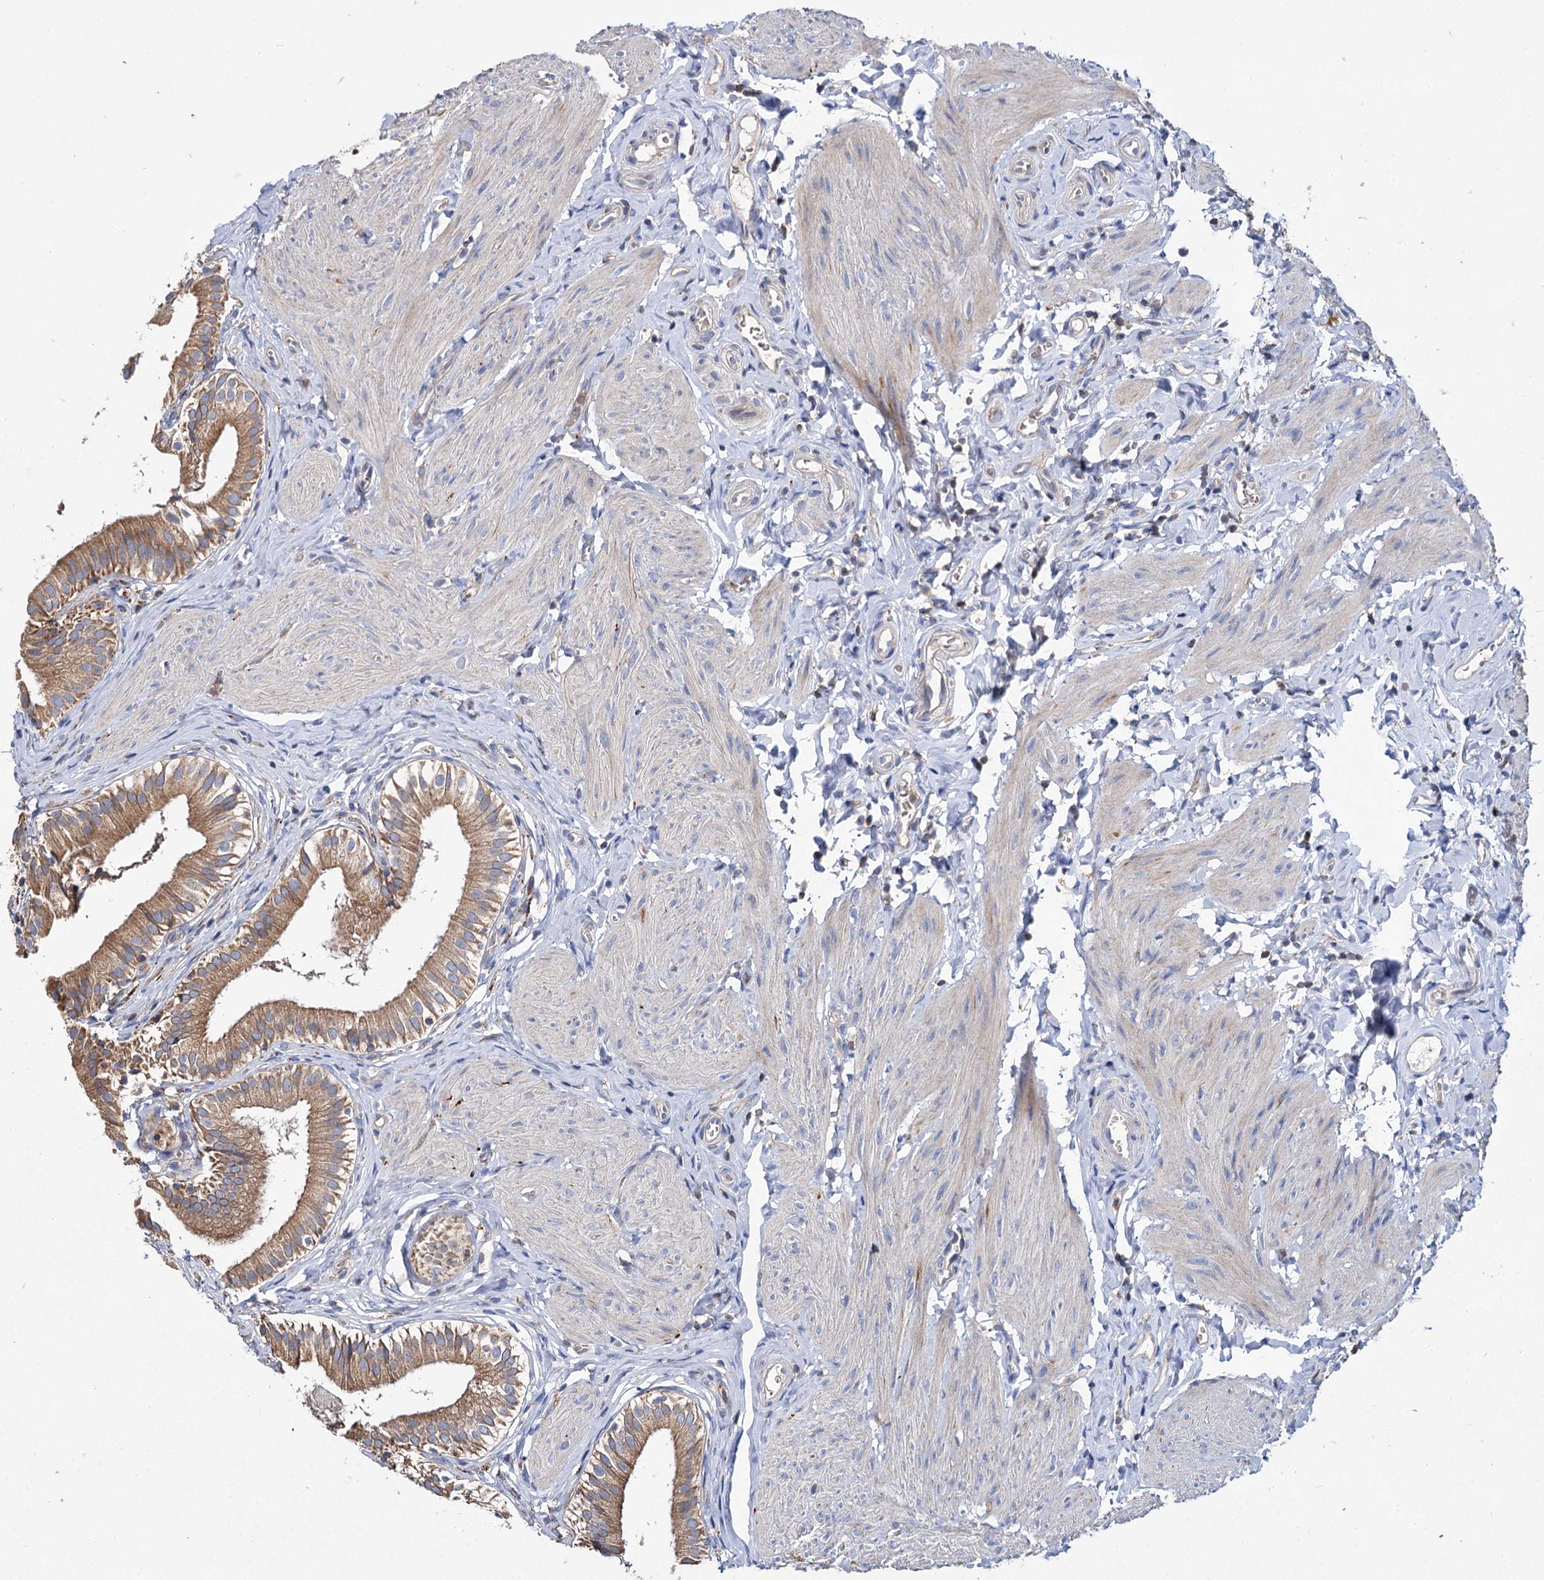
{"staining": {"intensity": "moderate", "quantity": ">75%", "location": "cytoplasmic/membranous"}, "tissue": "gallbladder", "cell_type": "Glandular cells", "image_type": "normal", "snomed": [{"axis": "morphology", "description": "Normal tissue, NOS"}, {"axis": "topography", "description": "Gallbladder"}], "caption": "Protein staining of benign gallbladder exhibits moderate cytoplasmic/membranous expression in approximately >75% of glandular cells. (DAB (3,3'-diaminobenzidine) IHC, brown staining for protein, blue staining for nuclei).", "gene": "UBASH3B", "patient": {"sex": "female", "age": 47}}